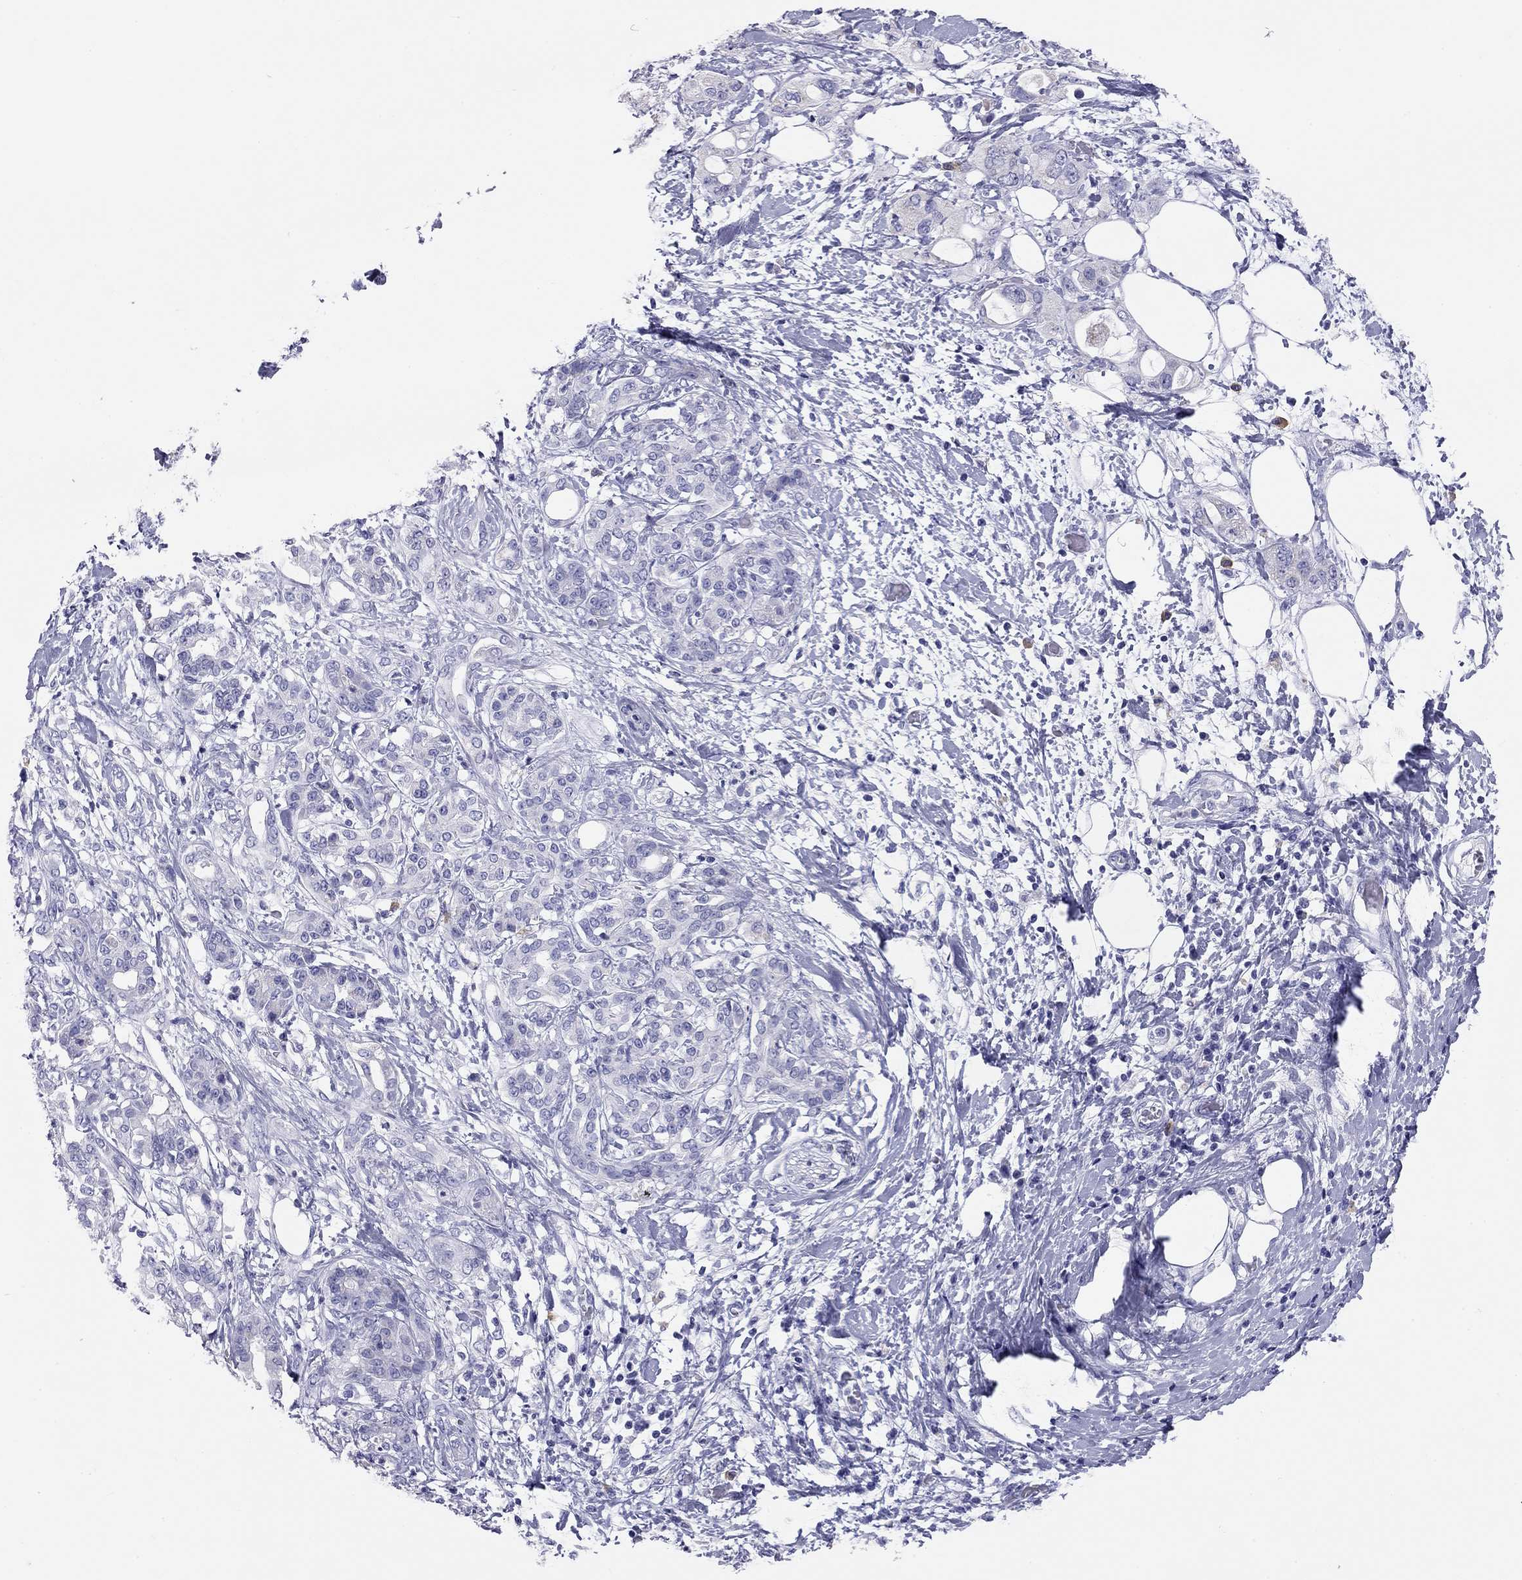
{"staining": {"intensity": "negative", "quantity": "none", "location": "none"}, "tissue": "pancreatic cancer", "cell_type": "Tumor cells", "image_type": "cancer", "snomed": [{"axis": "morphology", "description": "Adenocarcinoma, NOS"}, {"axis": "topography", "description": "Pancreas"}], "caption": "Tumor cells show no significant protein expression in pancreatic cancer (adenocarcinoma). The staining is performed using DAB brown chromogen with nuclei counter-stained in using hematoxylin.", "gene": "DPY19L2", "patient": {"sex": "female", "age": 56}}